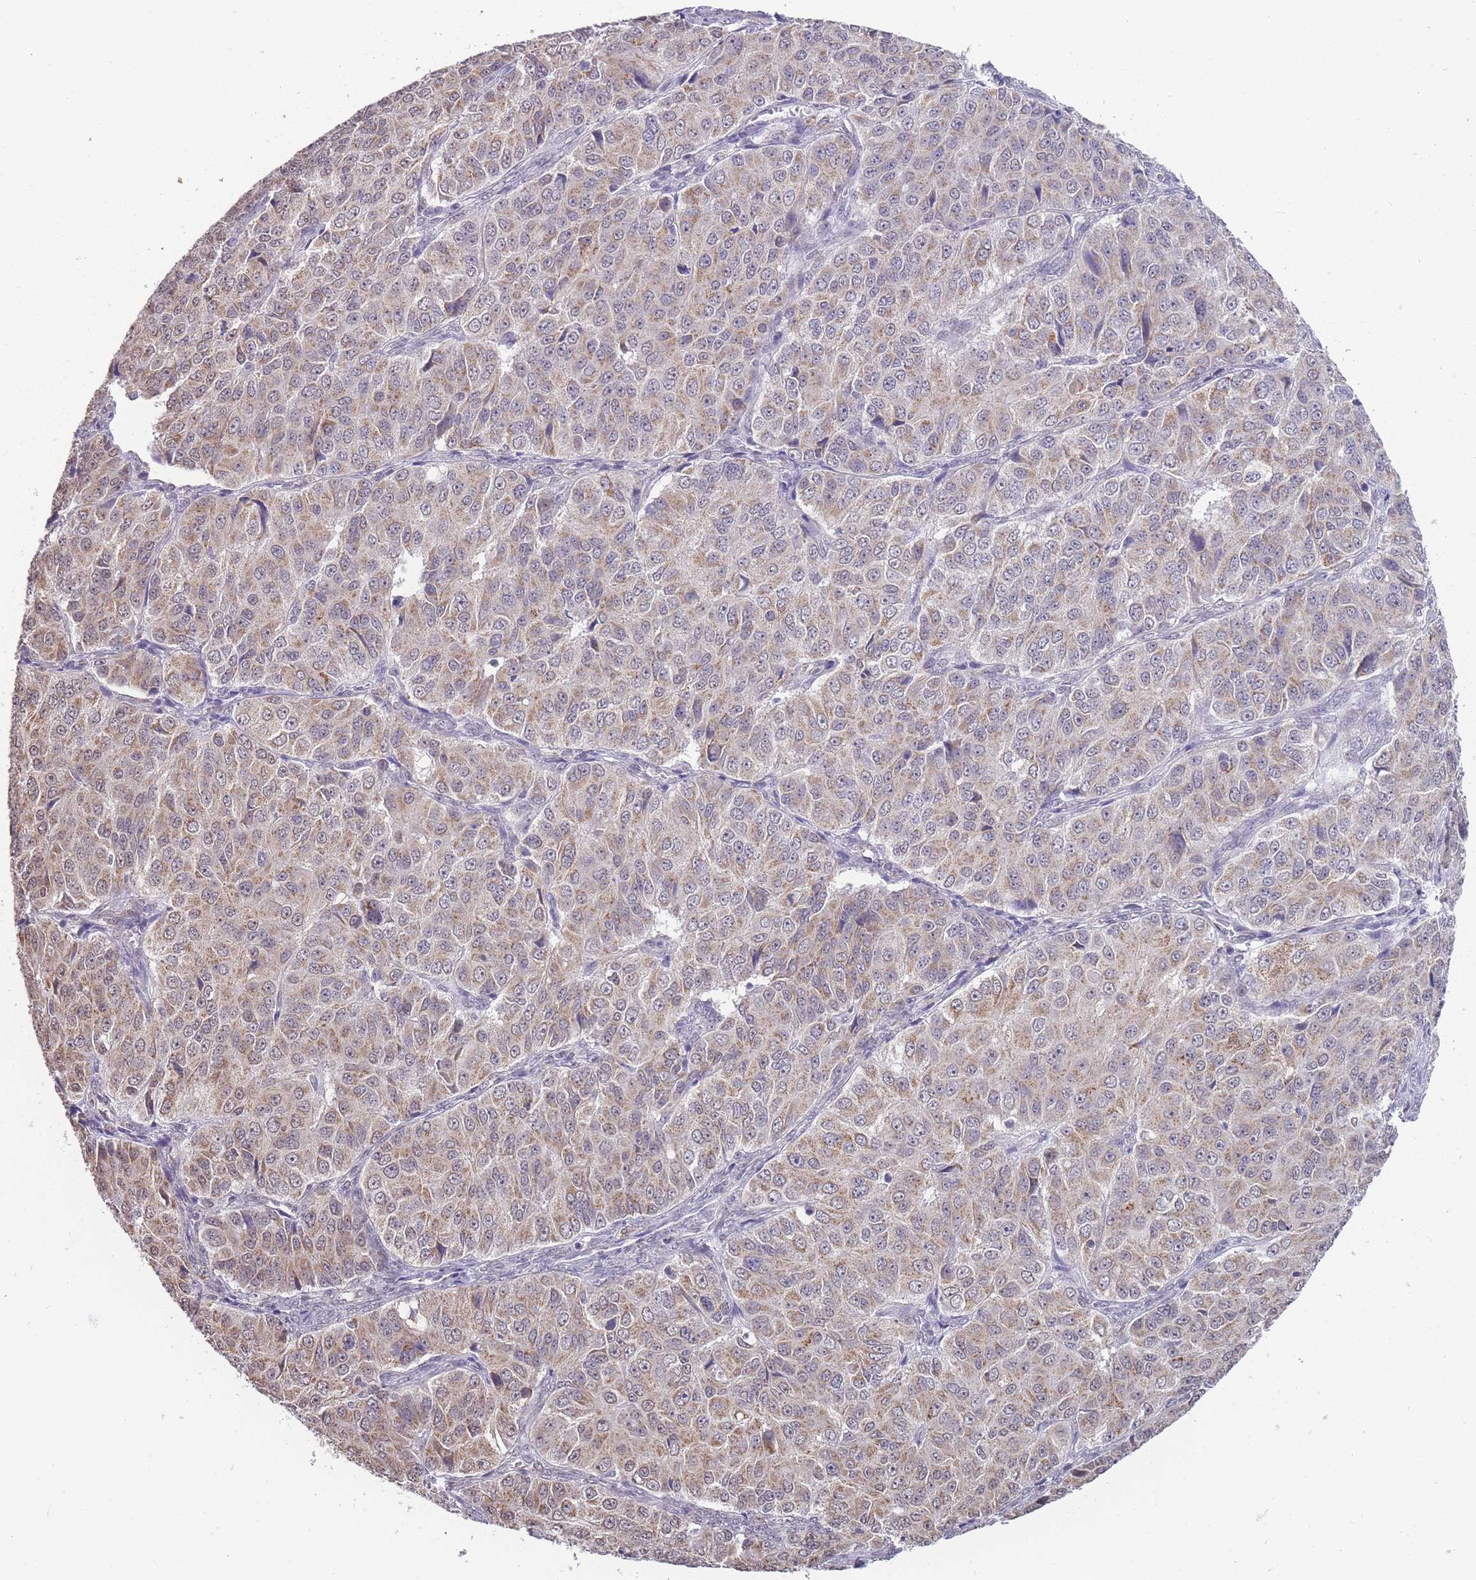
{"staining": {"intensity": "weak", "quantity": "25%-75%", "location": "cytoplasmic/membranous"}, "tissue": "ovarian cancer", "cell_type": "Tumor cells", "image_type": "cancer", "snomed": [{"axis": "morphology", "description": "Carcinoma, endometroid"}, {"axis": "topography", "description": "Ovary"}], "caption": "This micrograph demonstrates immunohistochemistry (IHC) staining of ovarian cancer (endometroid carcinoma), with low weak cytoplasmic/membranous expression in approximately 25%-75% of tumor cells.", "gene": "NELL1", "patient": {"sex": "female", "age": 51}}